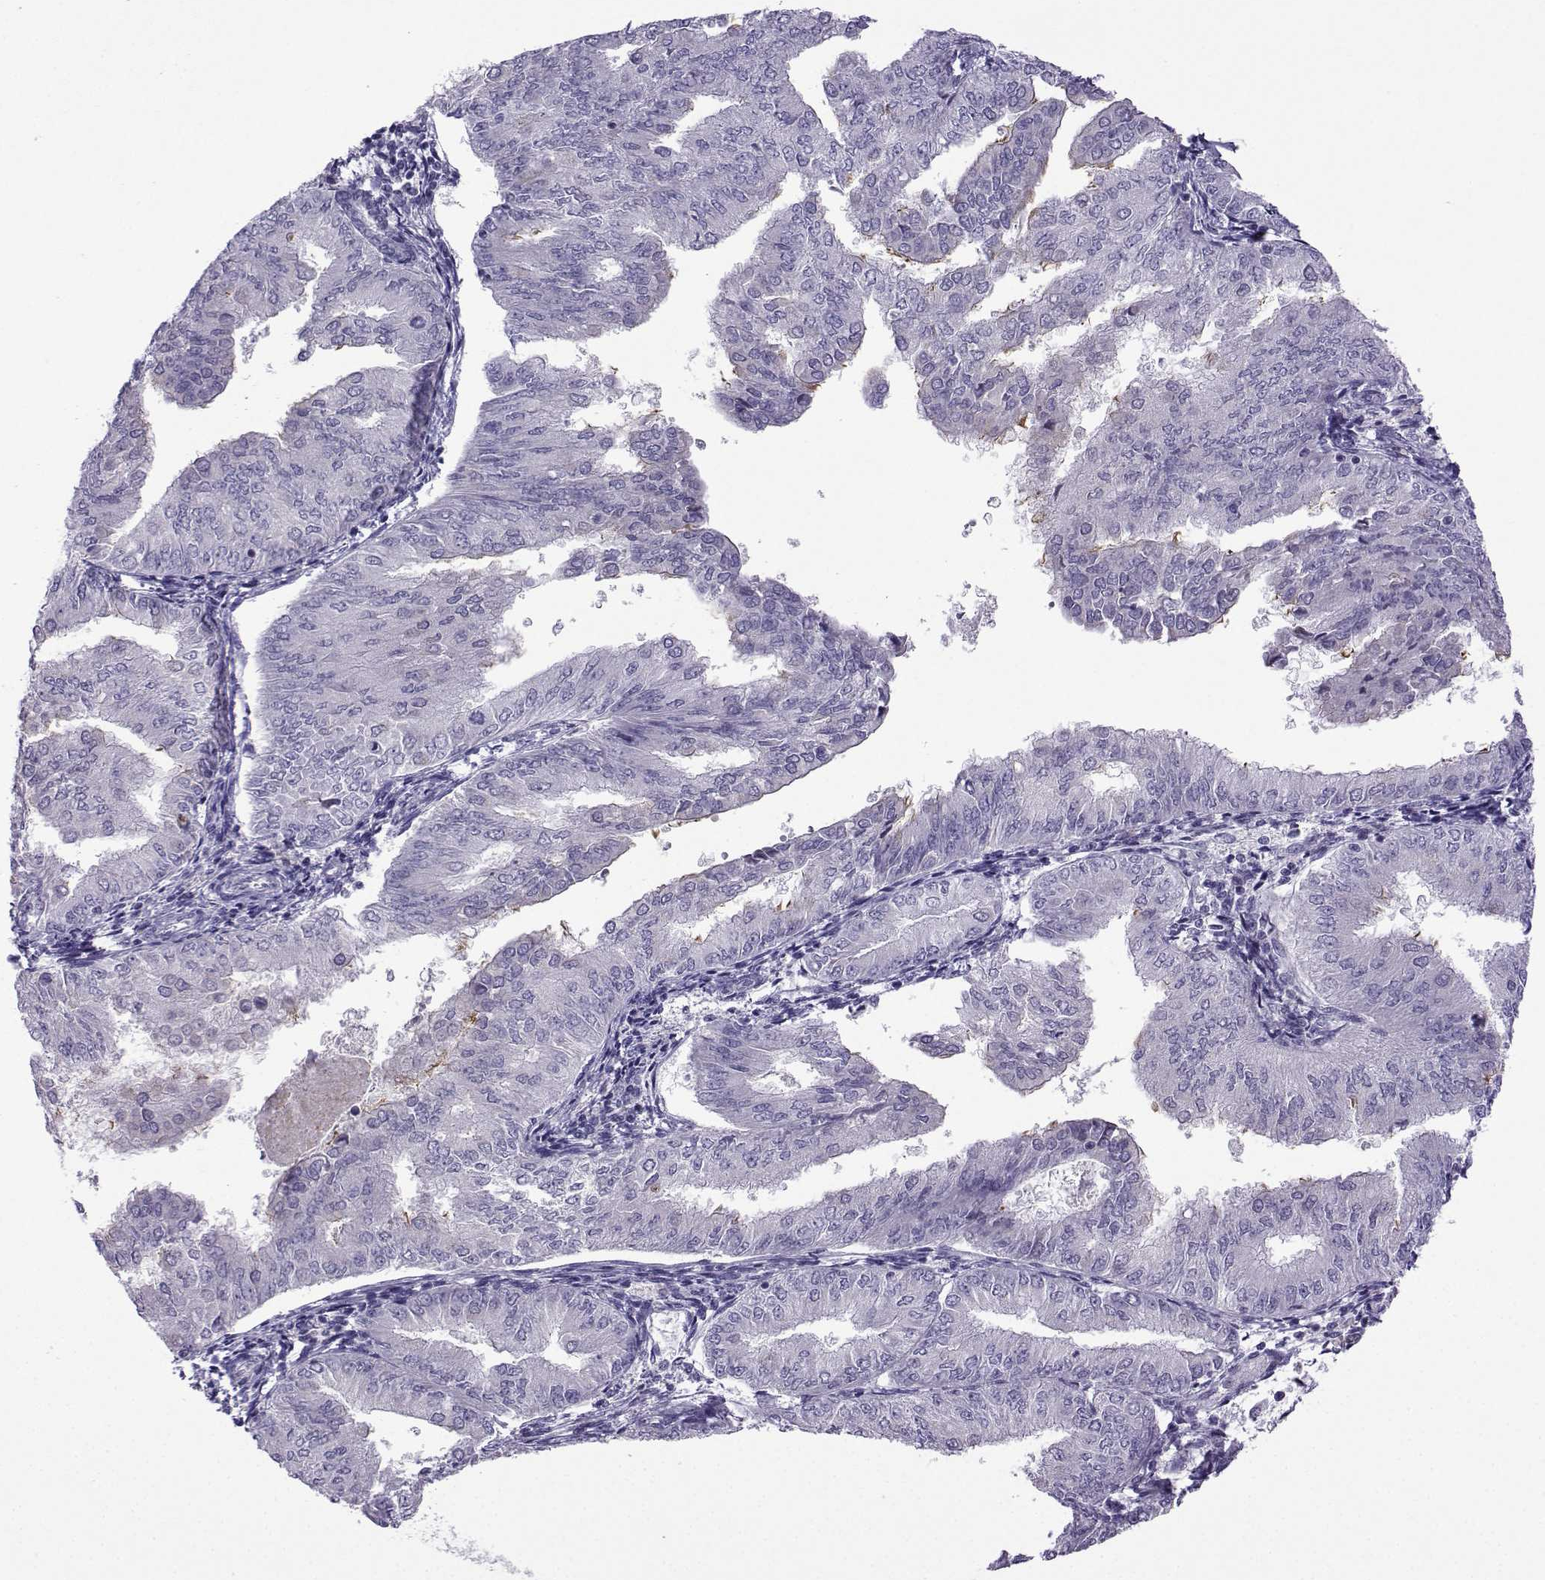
{"staining": {"intensity": "negative", "quantity": "none", "location": "none"}, "tissue": "endometrial cancer", "cell_type": "Tumor cells", "image_type": "cancer", "snomed": [{"axis": "morphology", "description": "Adenocarcinoma, NOS"}, {"axis": "topography", "description": "Endometrium"}], "caption": "Tumor cells are negative for brown protein staining in adenocarcinoma (endometrial).", "gene": "CFAP70", "patient": {"sex": "female", "age": 53}}